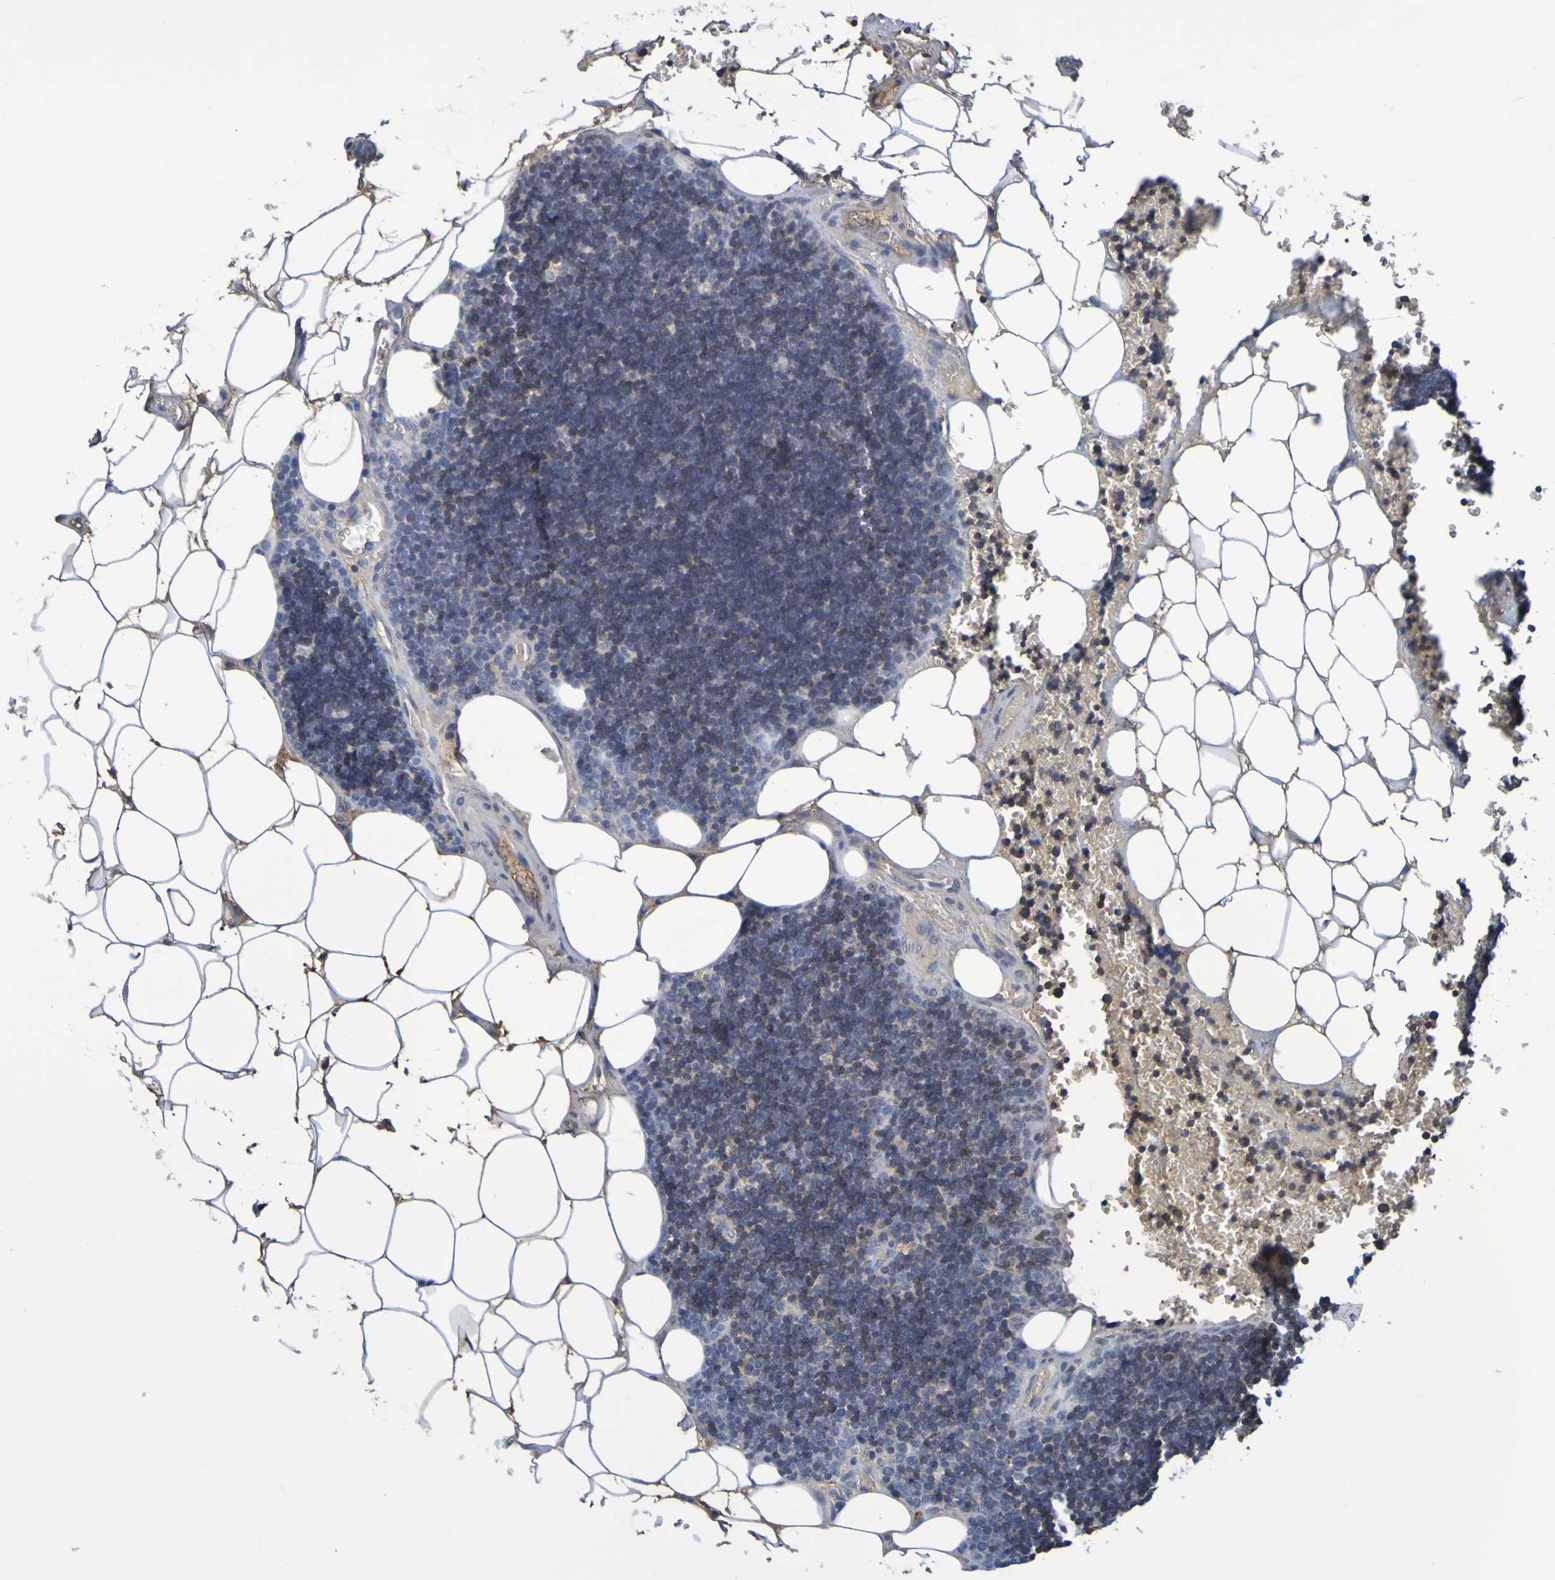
{"staining": {"intensity": "weak", "quantity": "25%-75%", "location": "cytoplasmic/membranous"}, "tissue": "lymph node", "cell_type": "Germinal center cells", "image_type": "normal", "snomed": [{"axis": "morphology", "description": "Normal tissue, NOS"}, {"axis": "topography", "description": "Lymph node"}], "caption": "Immunohistochemical staining of benign lymph node exhibits 25%-75% levels of weak cytoplasmic/membranous protein staining in approximately 25%-75% of germinal center cells. (Stains: DAB in brown, nuclei in blue, Microscopy: brightfield microscopy at high magnification).", "gene": "GAB3", "patient": {"sex": "male", "age": 33}}